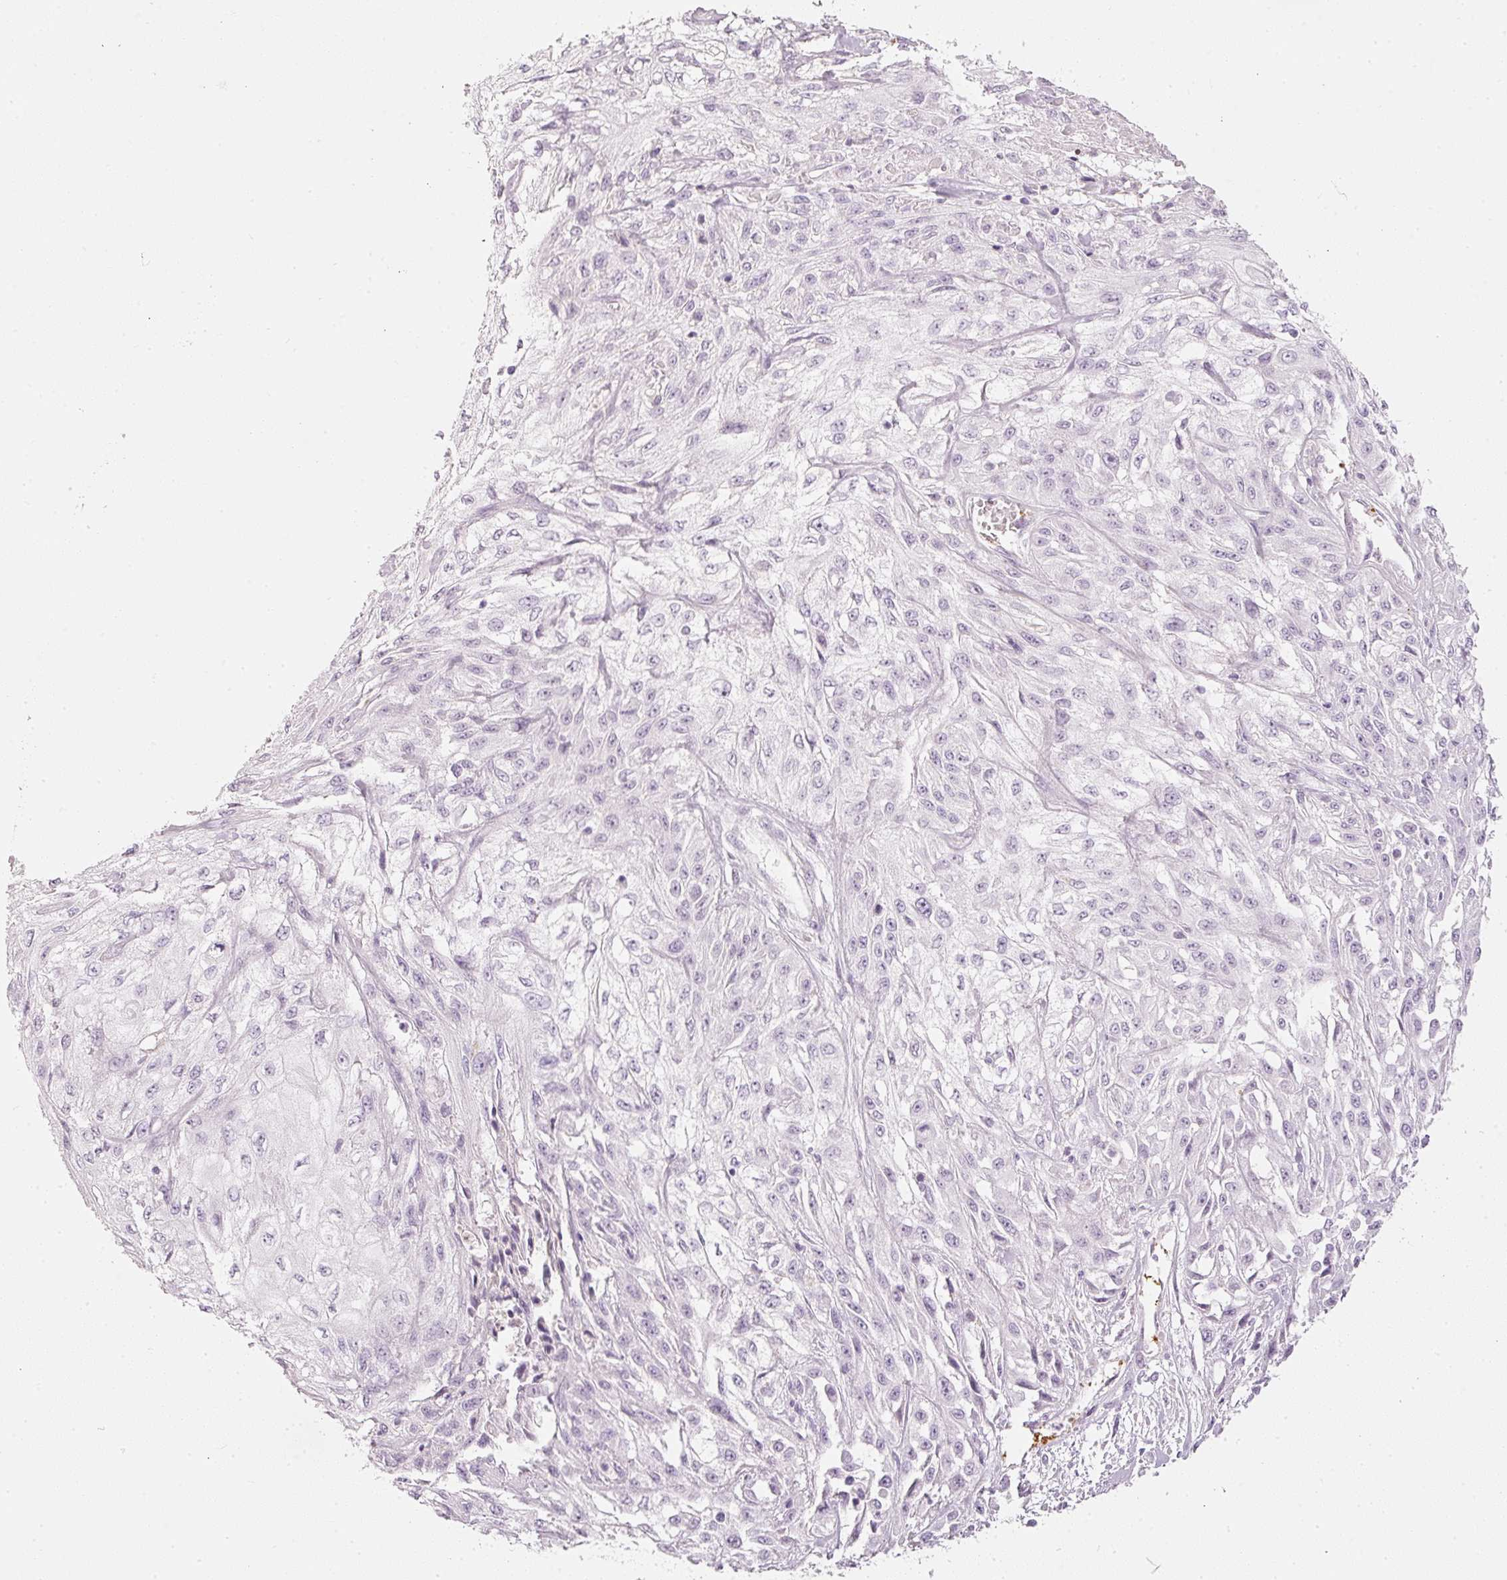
{"staining": {"intensity": "negative", "quantity": "none", "location": "none"}, "tissue": "skin cancer", "cell_type": "Tumor cells", "image_type": "cancer", "snomed": [{"axis": "morphology", "description": "Squamous cell carcinoma, NOS"}, {"axis": "morphology", "description": "Squamous cell carcinoma, metastatic, NOS"}, {"axis": "topography", "description": "Skin"}, {"axis": "topography", "description": "Lymph node"}], "caption": "High magnification brightfield microscopy of skin cancer (squamous cell carcinoma) stained with DAB (3,3'-diaminobenzidine) (brown) and counterstained with hematoxylin (blue): tumor cells show no significant expression.", "gene": "LECT2", "patient": {"sex": "male", "age": 75}}